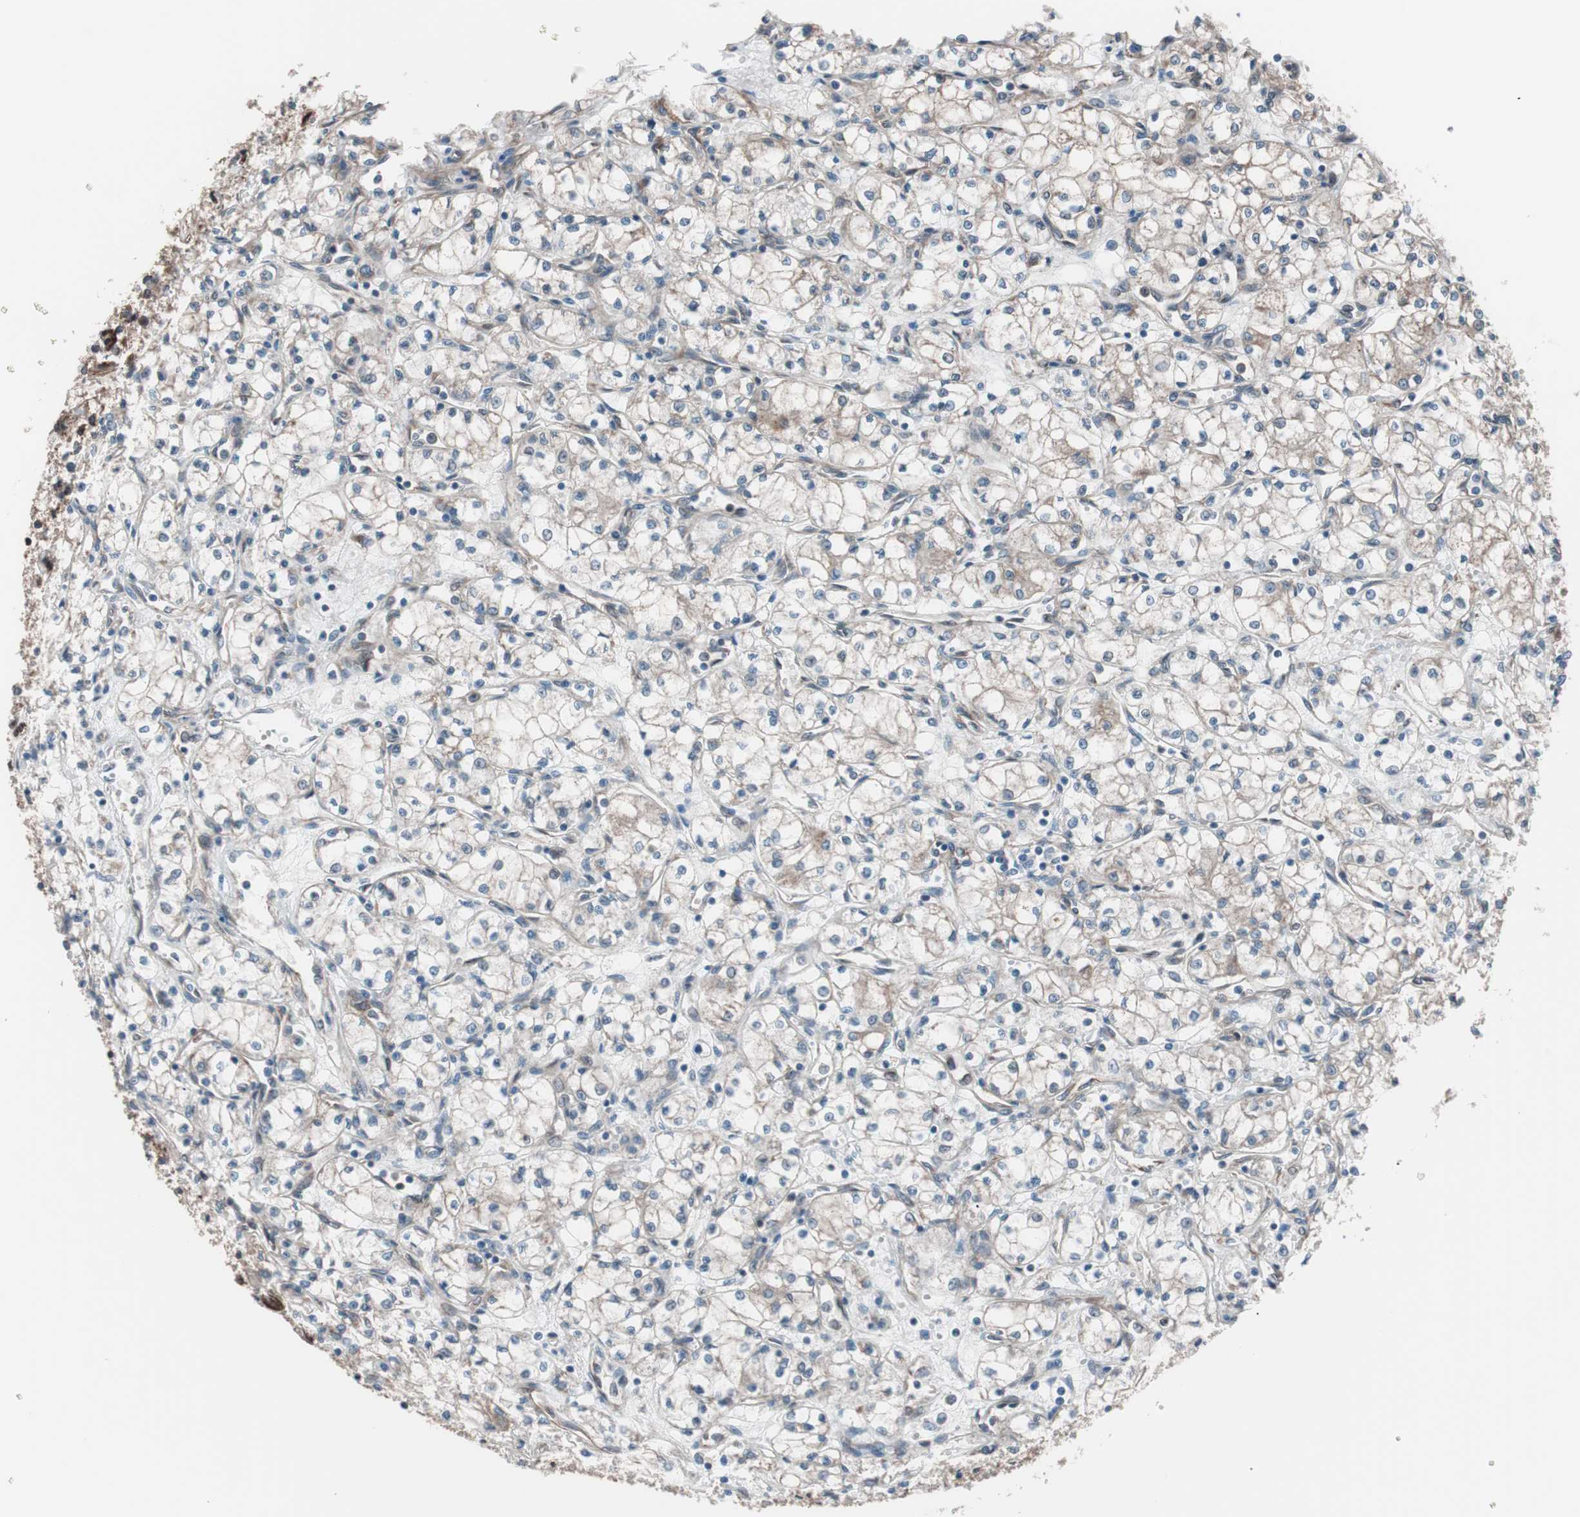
{"staining": {"intensity": "weak", "quantity": "<25%", "location": "cytoplasmic/membranous"}, "tissue": "renal cancer", "cell_type": "Tumor cells", "image_type": "cancer", "snomed": [{"axis": "morphology", "description": "Normal tissue, NOS"}, {"axis": "morphology", "description": "Adenocarcinoma, NOS"}, {"axis": "topography", "description": "Kidney"}], "caption": "Tumor cells show no significant positivity in renal cancer.", "gene": "SEC31A", "patient": {"sex": "male", "age": 59}}